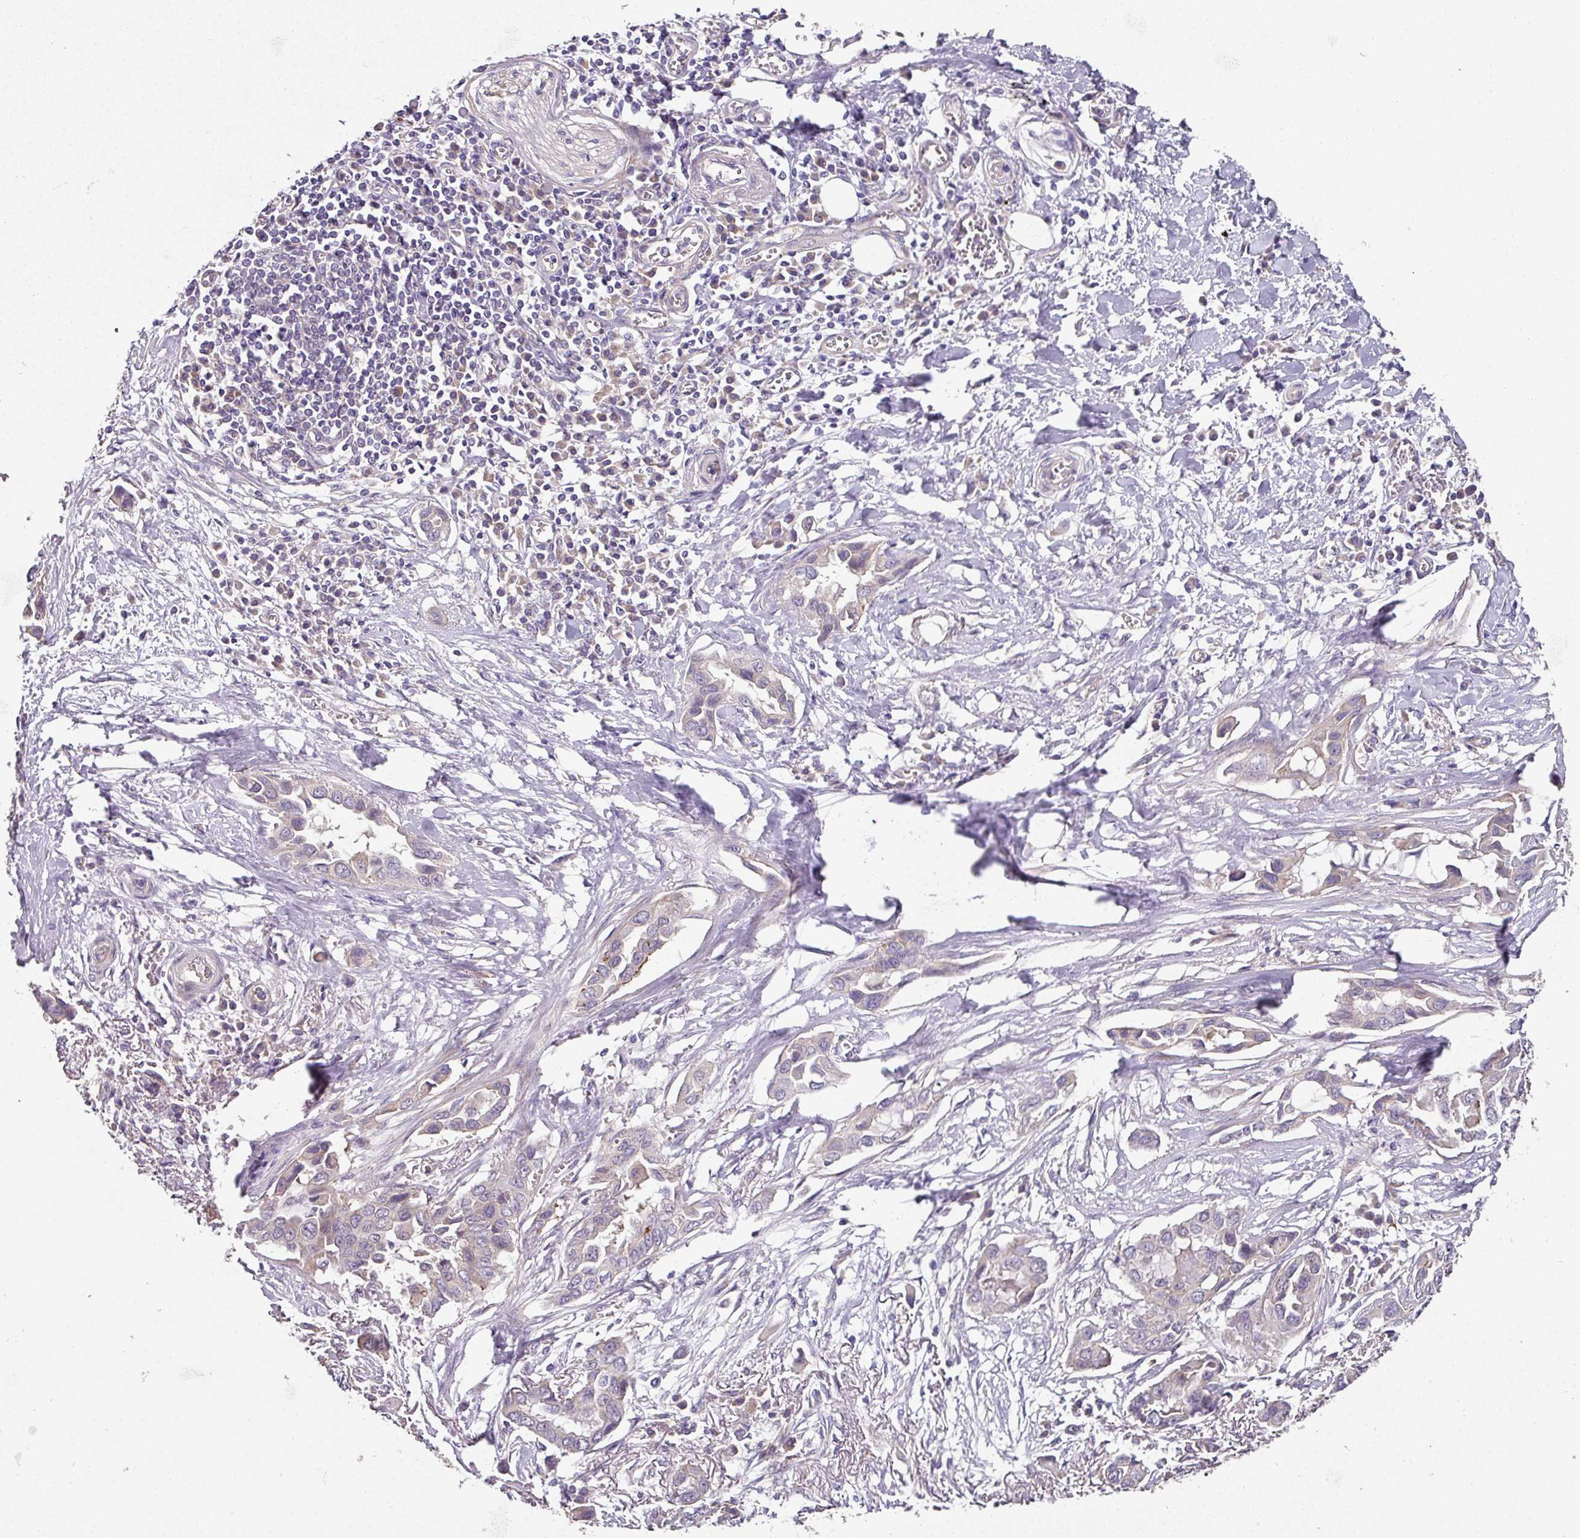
{"staining": {"intensity": "negative", "quantity": "none", "location": "none"}, "tissue": "lung cancer", "cell_type": "Tumor cells", "image_type": "cancer", "snomed": [{"axis": "morphology", "description": "Adenocarcinoma, NOS"}, {"axis": "topography", "description": "Lung"}], "caption": "Immunohistochemistry (IHC) image of neoplastic tissue: human lung adenocarcinoma stained with DAB displays no significant protein staining in tumor cells.", "gene": "C4orf48", "patient": {"sex": "female", "age": 76}}